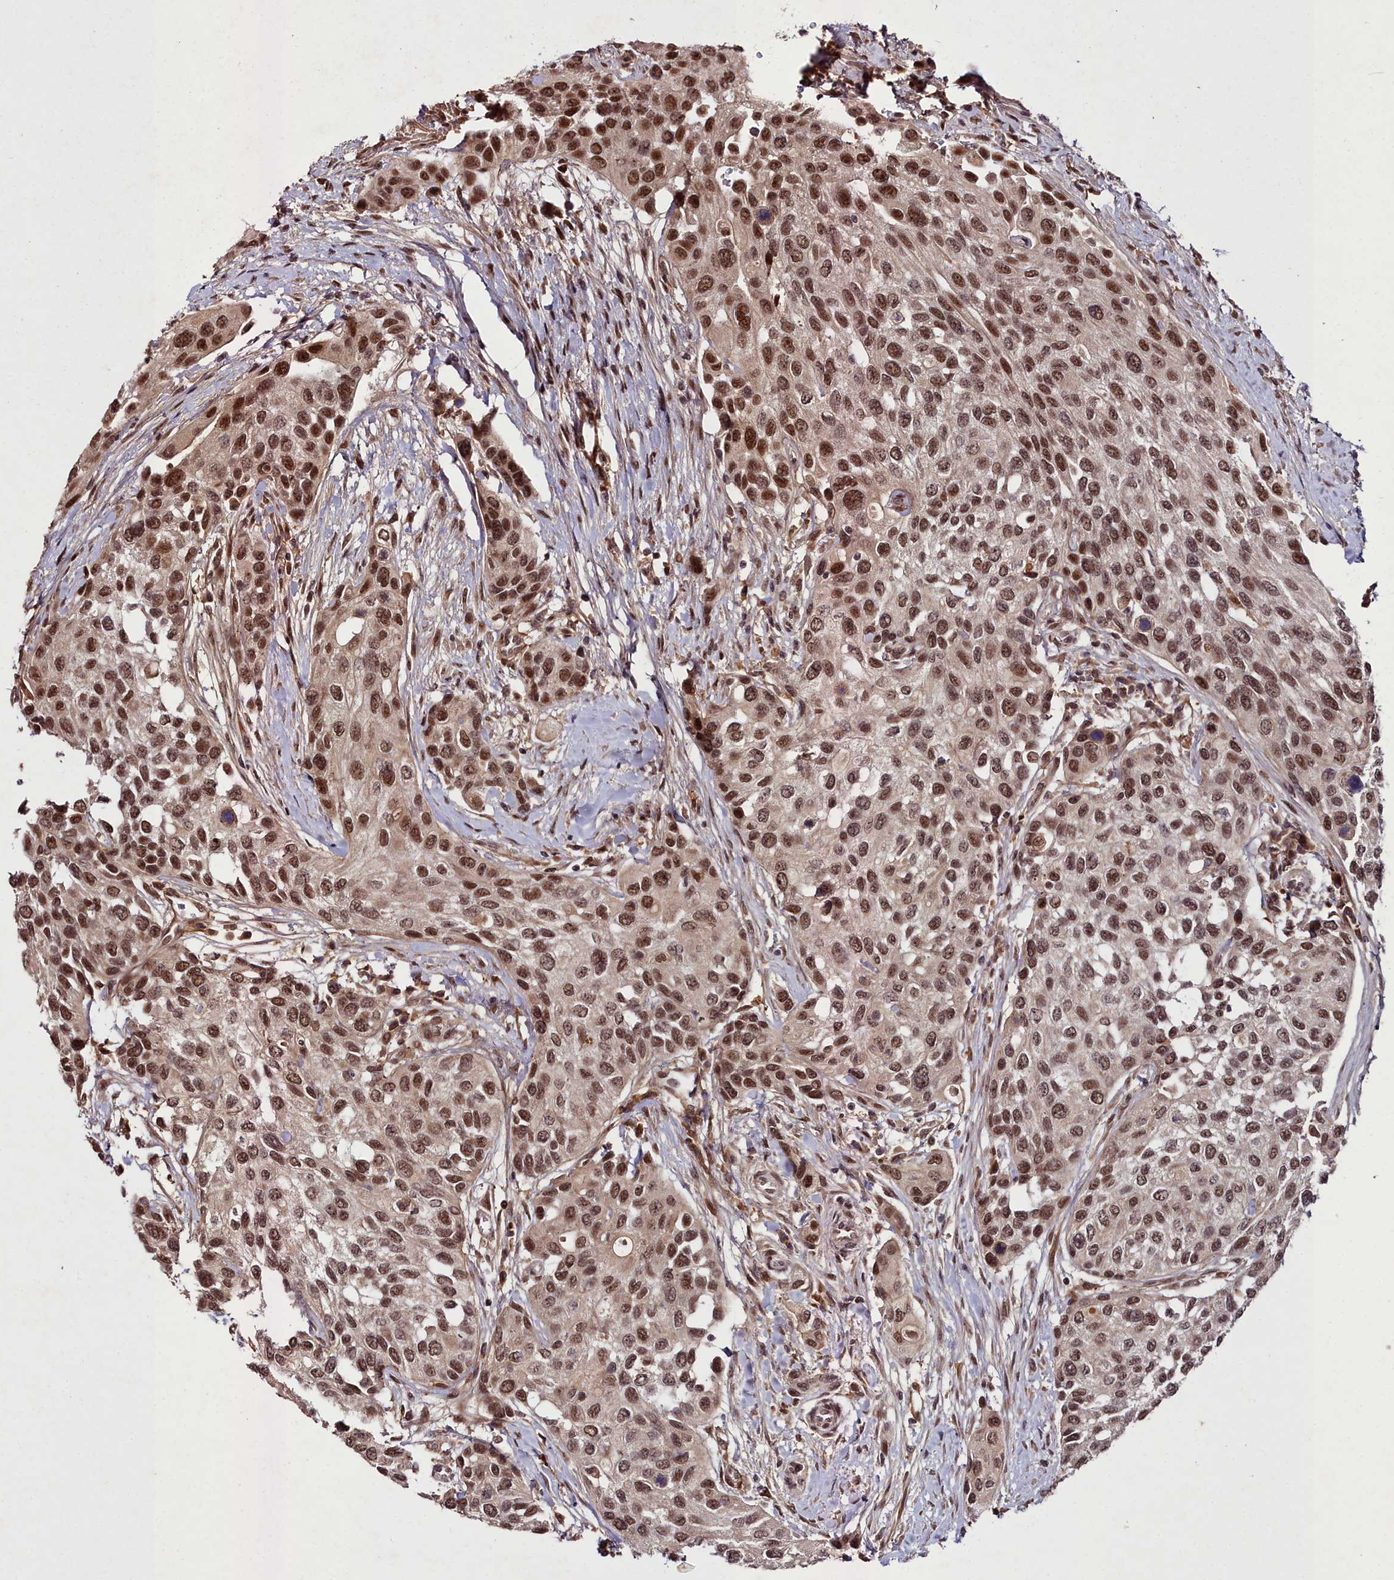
{"staining": {"intensity": "strong", "quantity": ">75%", "location": "nuclear"}, "tissue": "urothelial cancer", "cell_type": "Tumor cells", "image_type": "cancer", "snomed": [{"axis": "morphology", "description": "Normal tissue, NOS"}, {"axis": "morphology", "description": "Urothelial carcinoma, High grade"}, {"axis": "topography", "description": "Vascular tissue"}, {"axis": "topography", "description": "Urinary bladder"}], "caption": "DAB (3,3'-diaminobenzidine) immunohistochemical staining of urothelial carcinoma (high-grade) reveals strong nuclear protein expression in about >75% of tumor cells.", "gene": "CXXC1", "patient": {"sex": "female", "age": 56}}